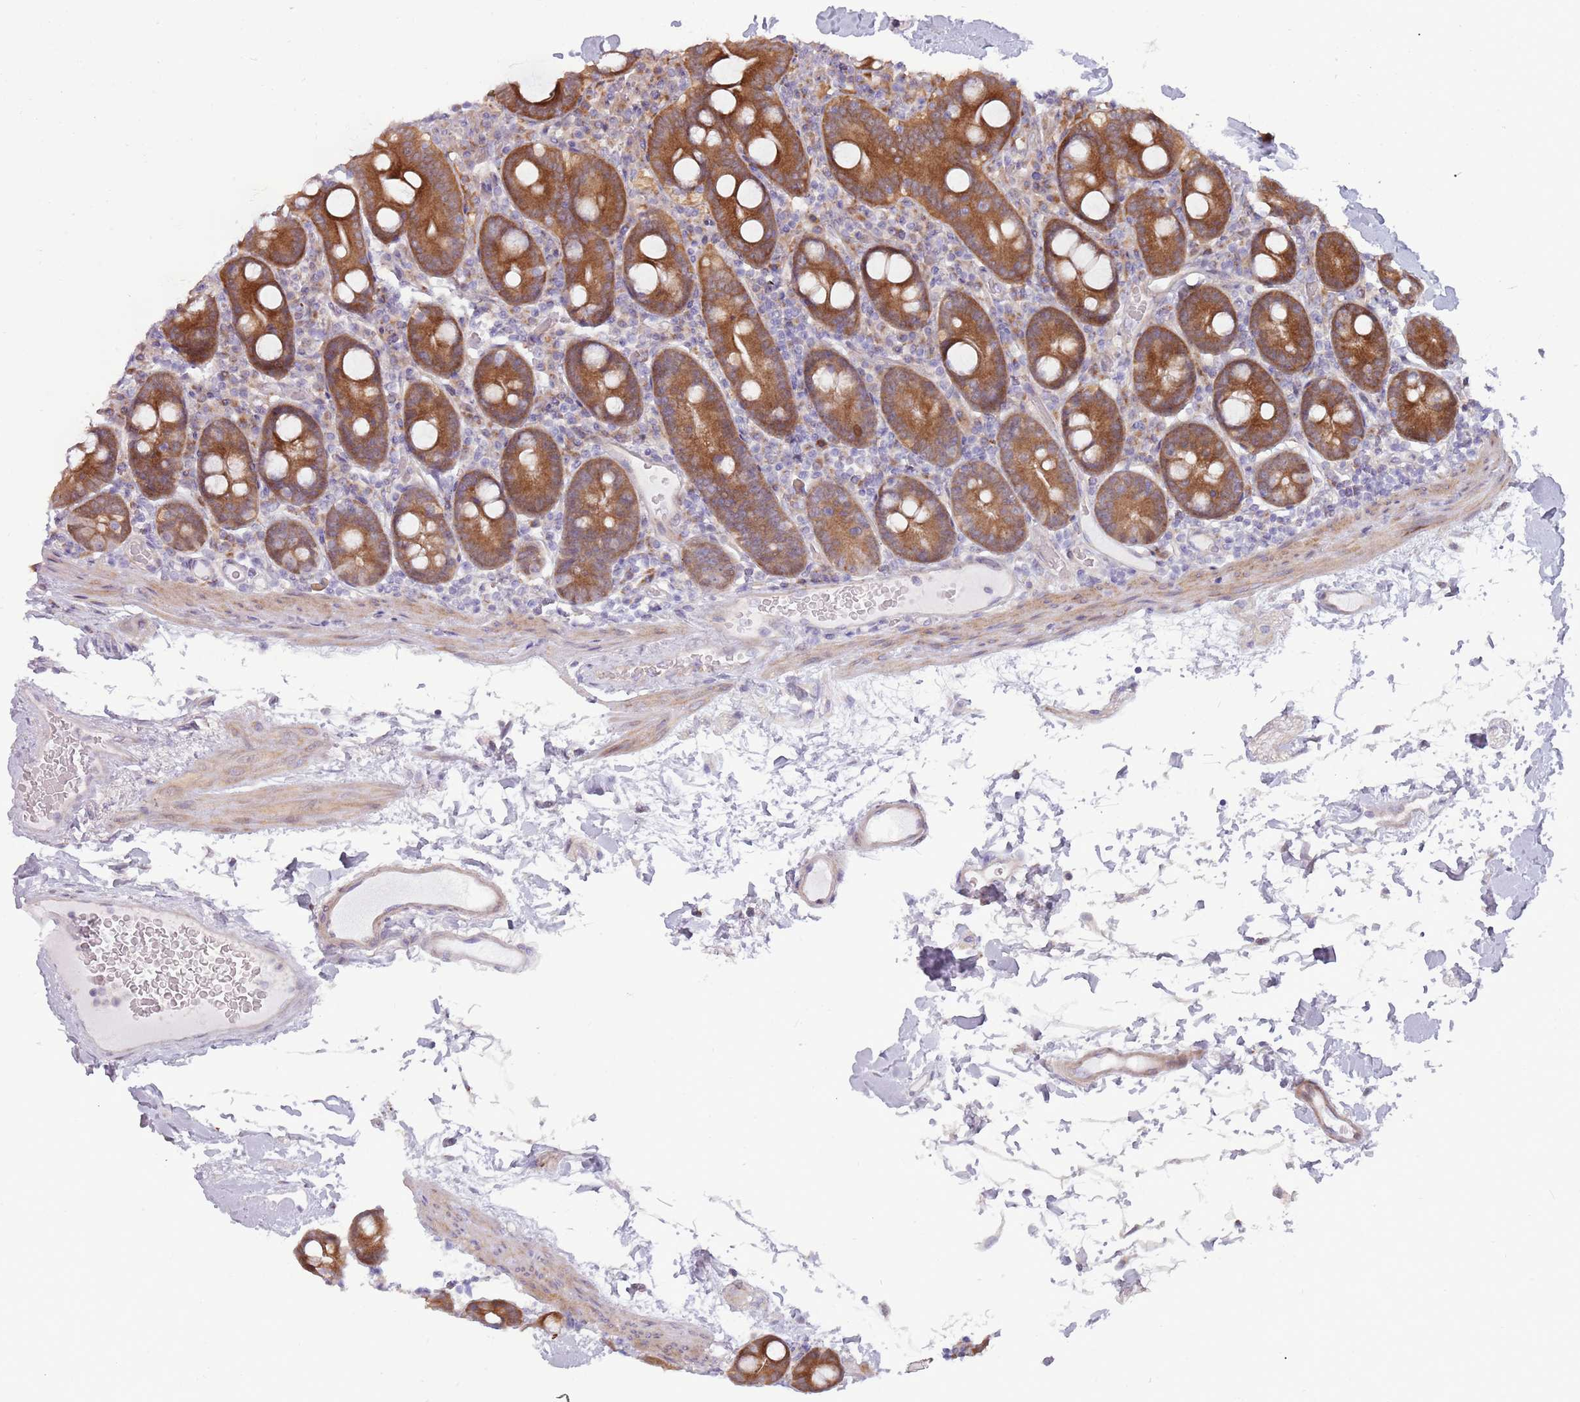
{"staining": {"intensity": "strong", "quantity": ">75%", "location": "cytoplasmic/membranous"}, "tissue": "duodenum", "cell_type": "Glandular cells", "image_type": "normal", "snomed": [{"axis": "morphology", "description": "Normal tissue, NOS"}, {"axis": "topography", "description": "Duodenum"}], "caption": "Immunohistochemistry (DAB (3,3'-diaminobenzidine)) staining of normal human duodenum demonstrates strong cytoplasmic/membranous protein expression in about >75% of glandular cells.", "gene": "CCDC150", "patient": {"sex": "male", "age": 55}}